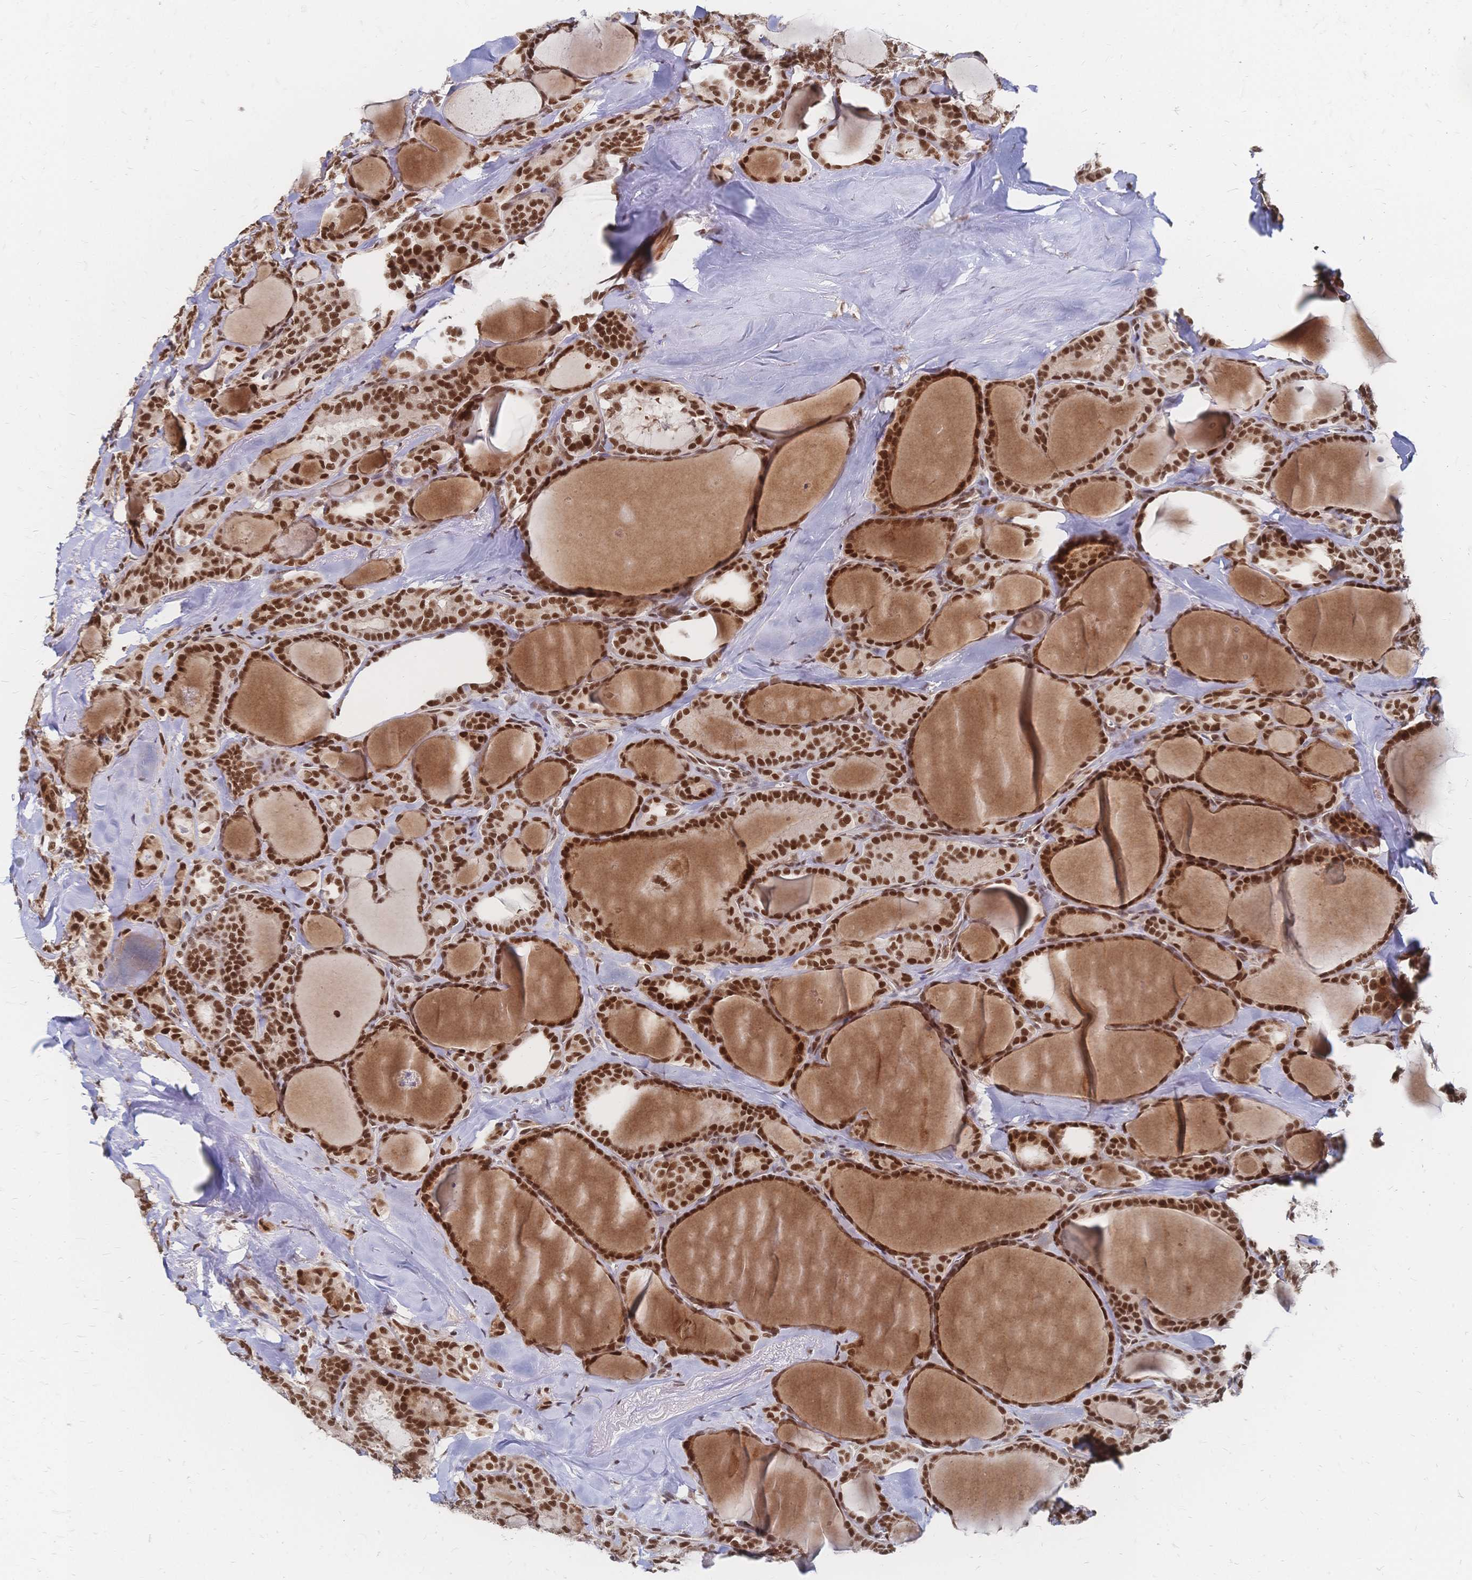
{"staining": {"intensity": "strong", "quantity": ">75%", "location": "nuclear"}, "tissue": "thyroid cancer", "cell_type": "Tumor cells", "image_type": "cancer", "snomed": [{"axis": "morphology", "description": "Papillary adenocarcinoma, NOS"}, {"axis": "topography", "description": "Thyroid gland"}], "caption": "Brown immunohistochemical staining in human papillary adenocarcinoma (thyroid) shows strong nuclear positivity in approximately >75% of tumor cells. (brown staining indicates protein expression, while blue staining denotes nuclei).", "gene": "NELFA", "patient": {"sex": "male", "age": 30}}